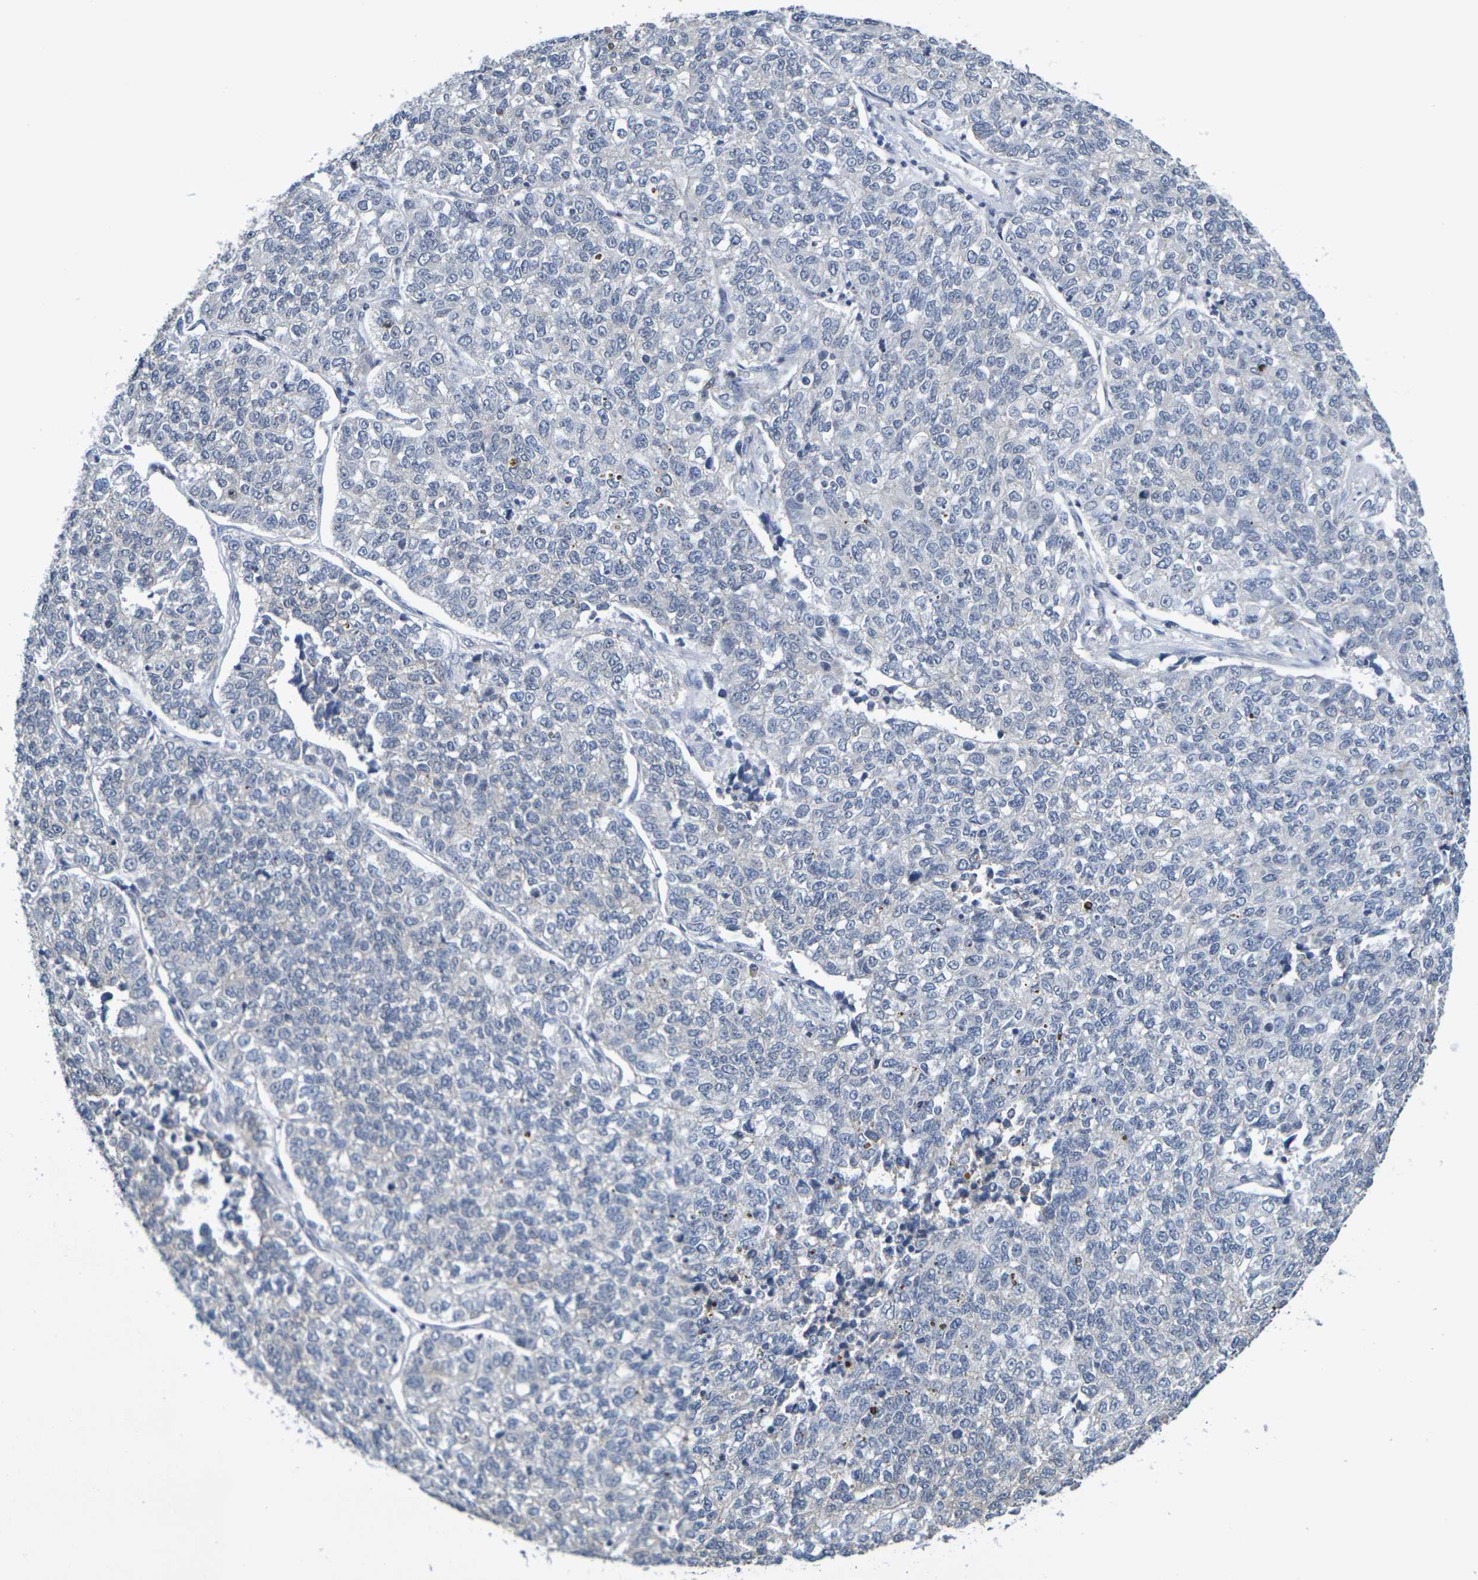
{"staining": {"intensity": "negative", "quantity": "none", "location": "none"}, "tissue": "lung cancer", "cell_type": "Tumor cells", "image_type": "cancer", "snomed": [{"axis": "morphology", "description": "Adenocarcinoma, NOS"}, {"axis": "topography", "description": "Lung"}], "caption": "The IHC micrograph has no significant positivity in tumor cells of lung cancer tissue.", "gene": "CHRNB1", "patient": {"sex": "male", "age": 49}}